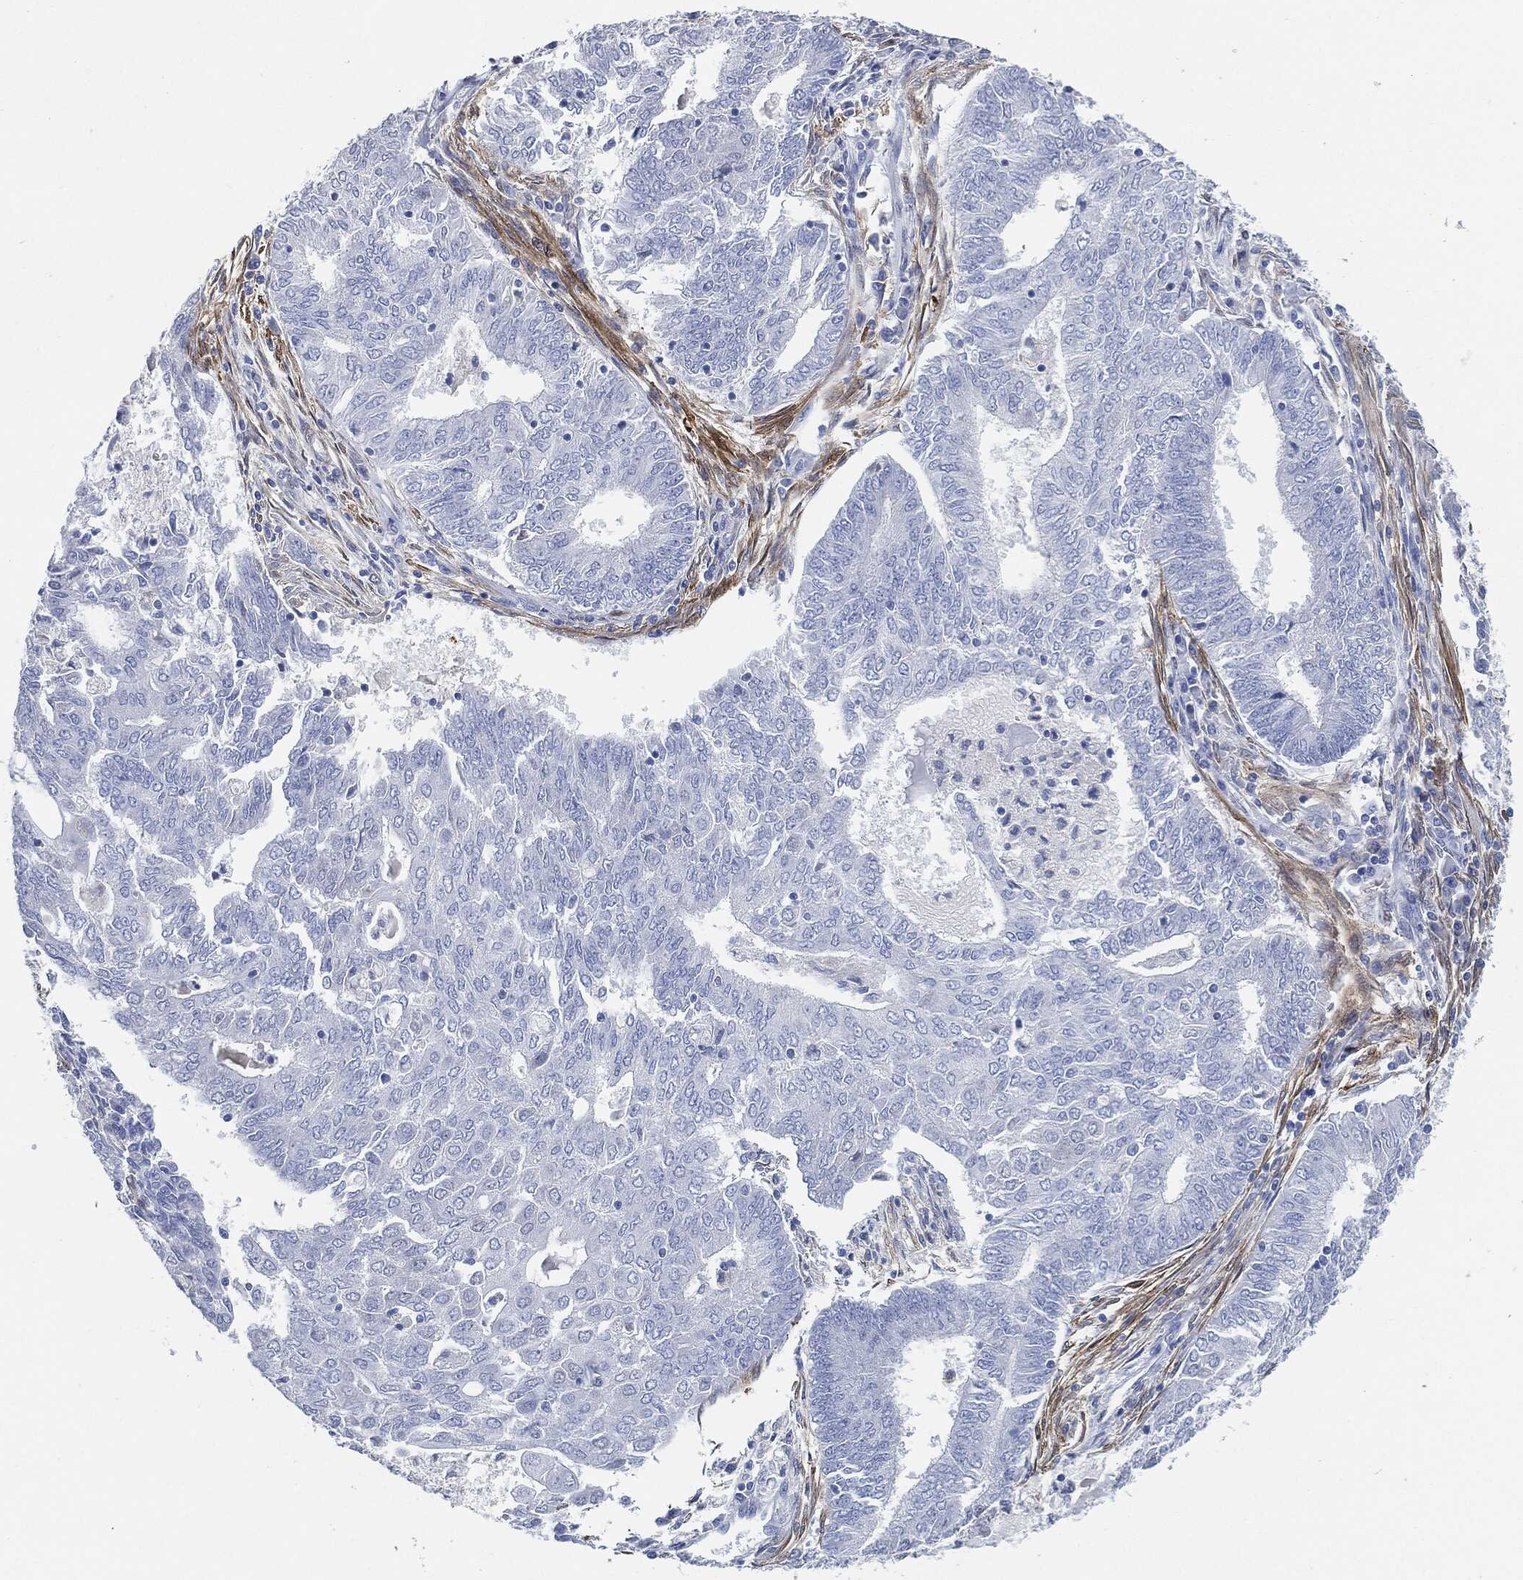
{"staining": {"intensity": "negative", "quantity": "none", "location": "none"}, "tissue": "endometrial cancer", "cell_type": "Tumor cells", "image_type": "cancer", "snomed": [{"axis": "morphology", "description": "Adenocarcinoma, NOS"}, {"axis": "topography", "description": "Endometrium"}], "caption": "DAB (3,3'-diaminobenzidine) immunohistochemical staining of adenocarcinoma (endometrial) reveals no significant staining in tumor cells.", "gene": "TAGLN", "patient": {"sex": "female", "age": 62}}